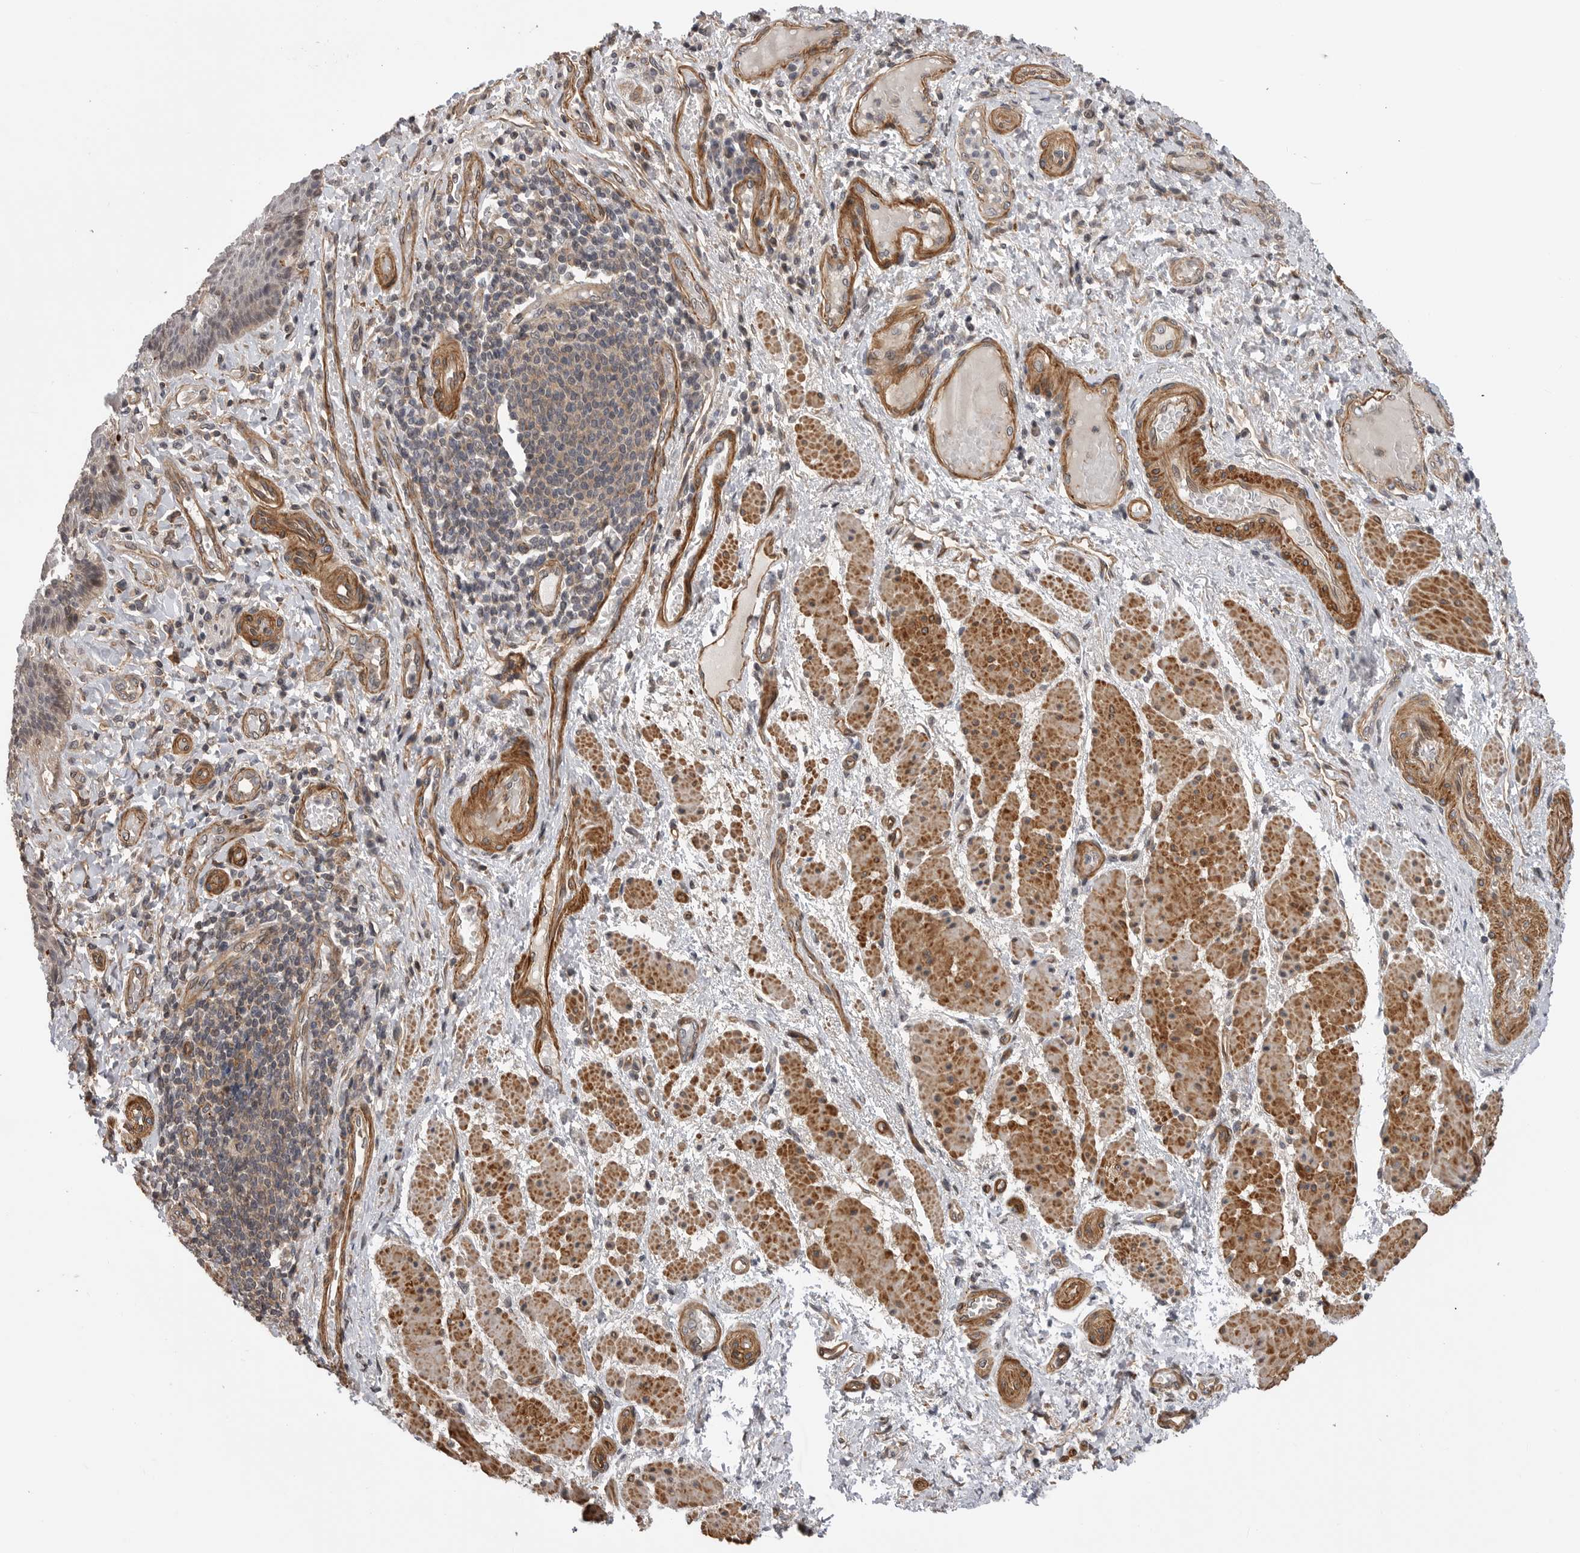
{"staining": {"intensity": "moderate", "quantity": "<25%", "location": "cytoplasmic/membranous"}, "tissue": "esophagus", "cell_type": "Squamous epithelial cells", "image_type": "normal", "snomed": [{"axis": "morphology", "description": "Normal tissue, NOS"}, {"axis": "topography", "description": "Esophagus"}], "caption": "This photomicrograph shows immunohistochemistry (IHC) staining of unremarkable esophagus, with low moderate cytoplasmic/membranous expression in approximately <25% of squamous epithelial cells.", "gene": "TRIM56", "patient": {"sex": "male", "age": 54}}